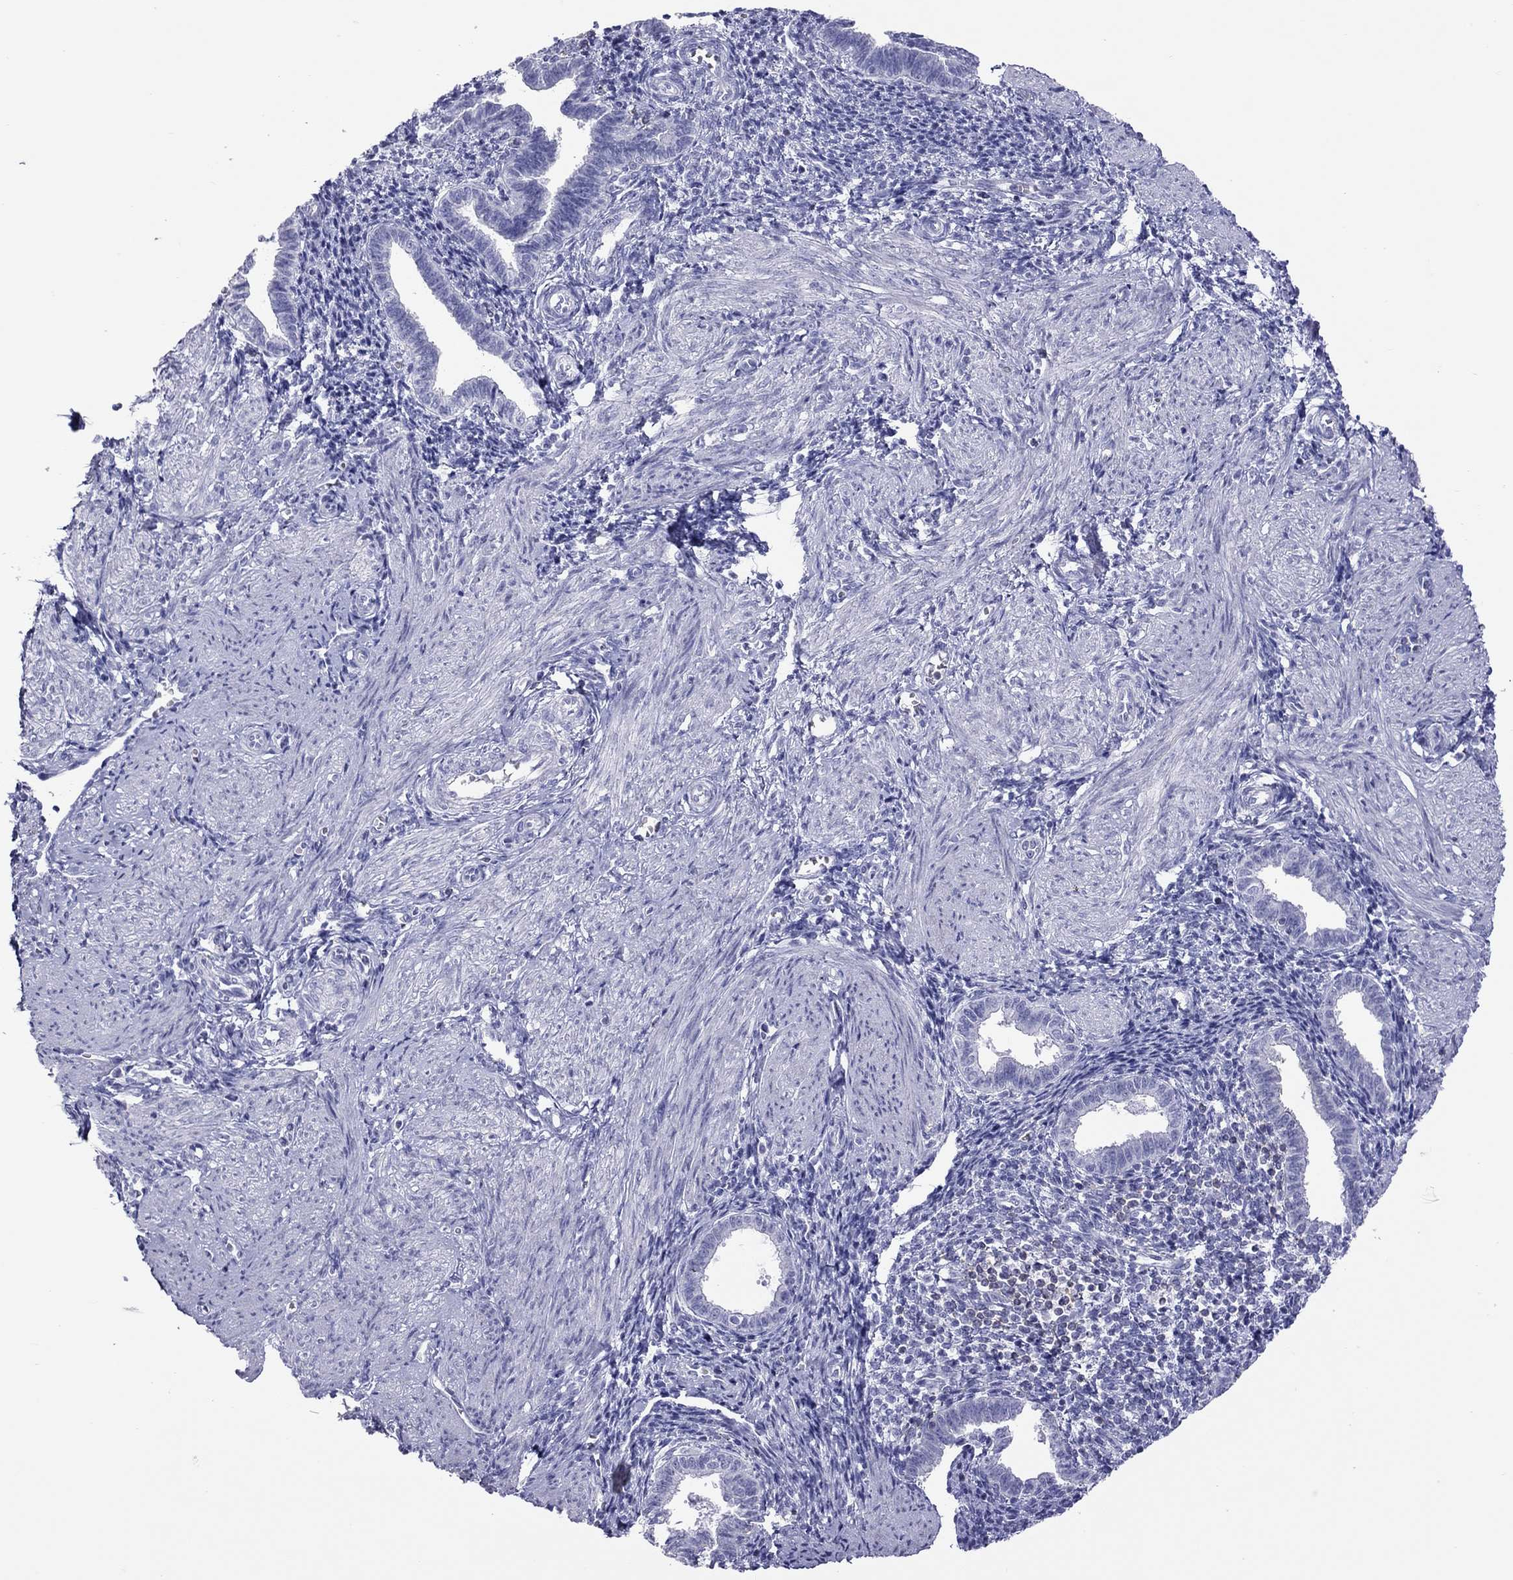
{"staining": {"intensity": "negative", "quantity": "none", "location": "none"}, "tissue": "endometrium", "cell_type": "Cells in endometrial stroma", "image_type": "normal", "snomed": [{"axis": "morphology", "description": "Normal tissue, NOS"}, {"axis": "topography", "description": "Endometrium"}], "caption": "IHC micrograph of normal endometrium stained for a protein (brown), which shows no positivity in cells in endometrial stroma. (Brightfield microscopy of DAB (3,3'-diaminobenzidine) immunohistochemistry (IHC) at high magnification).", "gene": "STAG3", "patient": {"sex": "female", "age": 37}}